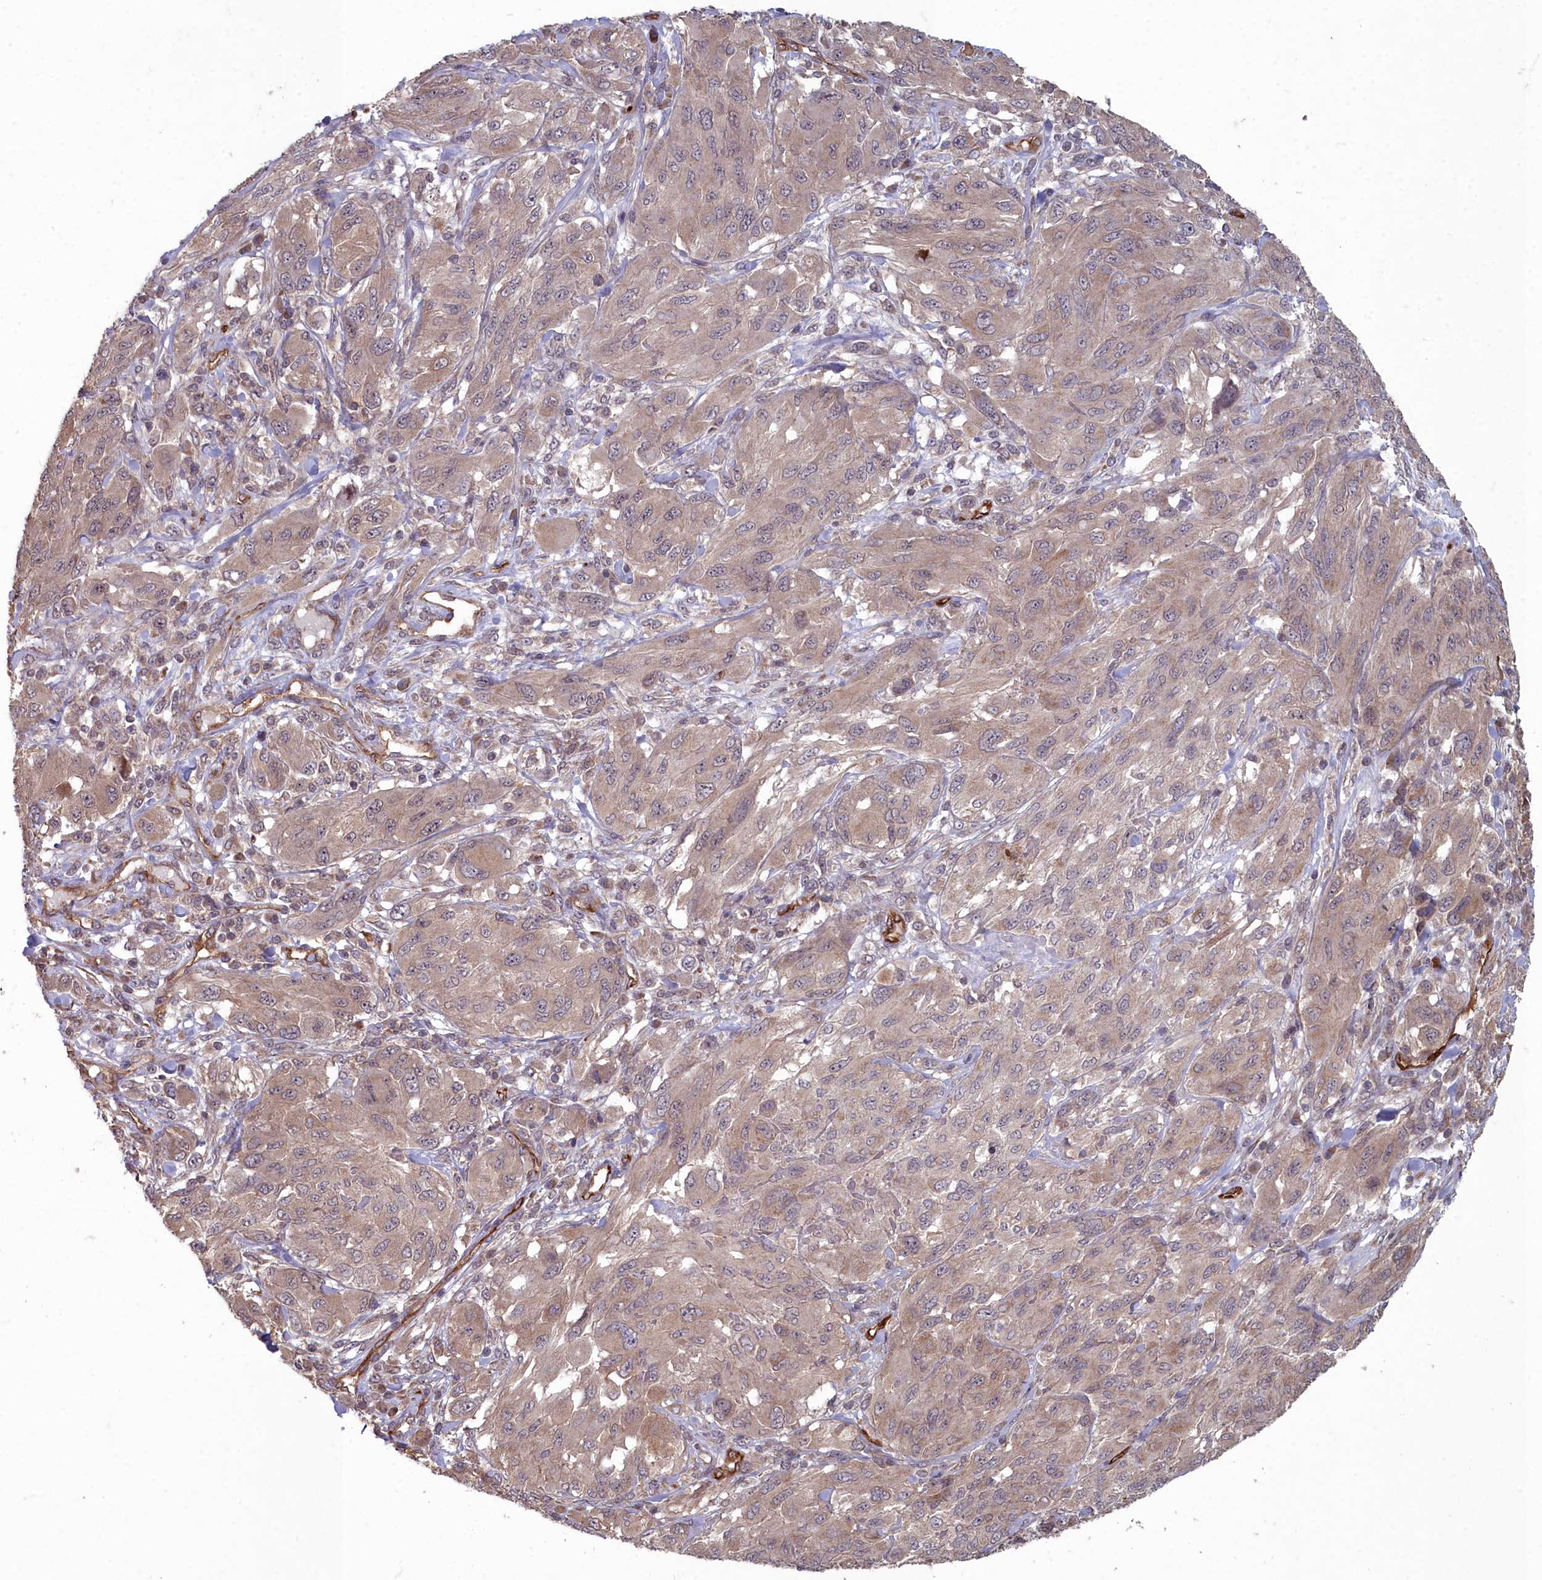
{"staining": {"intensity": "weak", "quantity": ">75%", "location": "cytoplasmic/membranous"}, "tissue": "melanoma", "cell_type": "Tumor cells", "image_type": "cancer", "snomed": [{"axis": "morphology", "description": "Malignant melanoma, NOS"}, {"axis": "topography", "description": "Skin"}], "caption": "Approximately >75% of tumor cells in melanoma display weak cytoplasmic/membranous protein positivity as visualized by brown immunohistochemical staining.", "gene": "TSPYL4", "patient": {"sex": "female", "age": 91}}